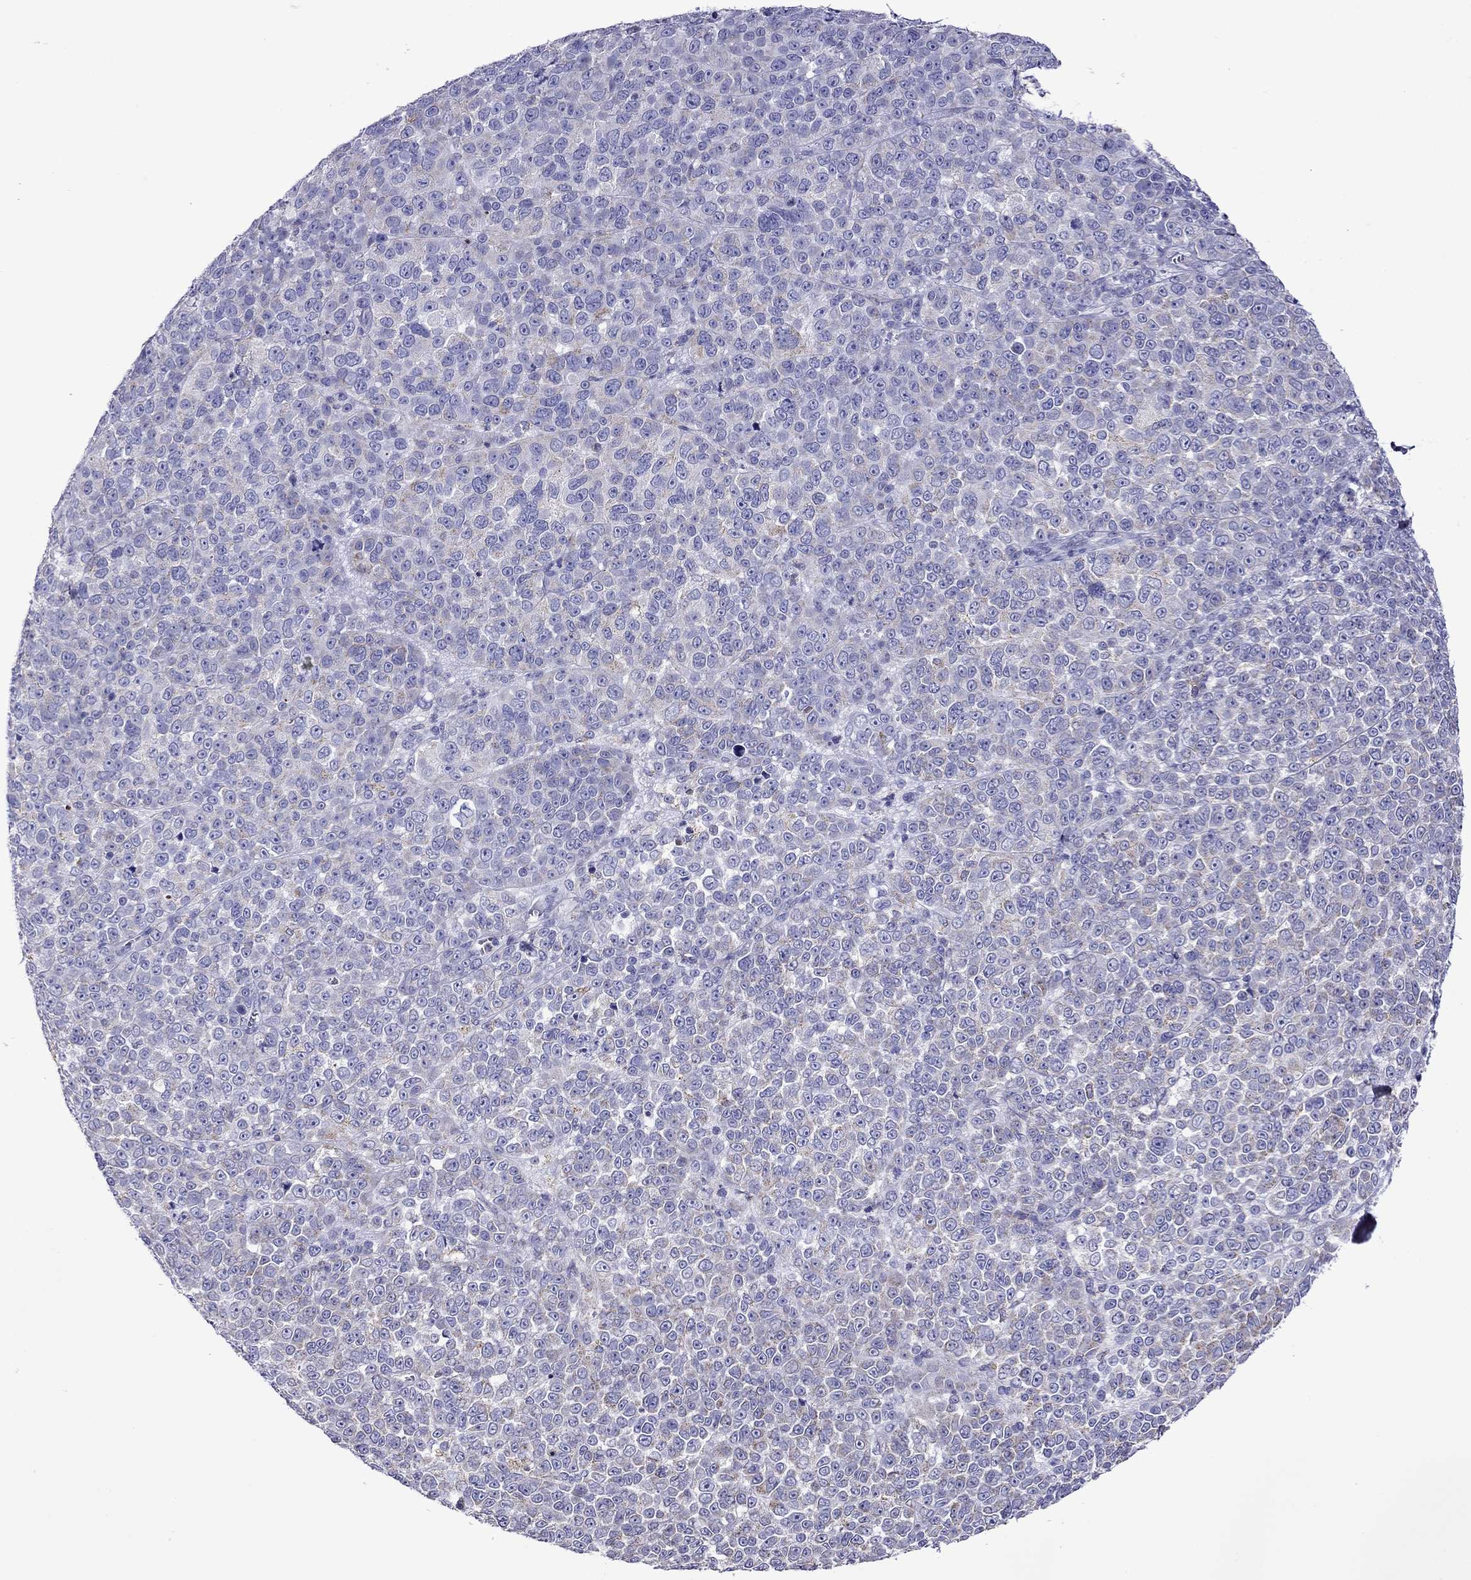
{"staining": {"intensity": "weak", "quantity": "<25%", "location": "cytoplasmic/membranous"}, "tissue": "melanoma", "cell_type": "Tumor cells", "image_type": "cancer", "snomed": [{"axis": "morphology", "description": "Malignant melanoma, NOS"}, {"axis": "topography", "description": "Skin"}], "caption": "Tumor cells show no significant protein expression in malignant melanoma.", "gene": "SCG2", "patient": {"sex": "female", "age": 95}}